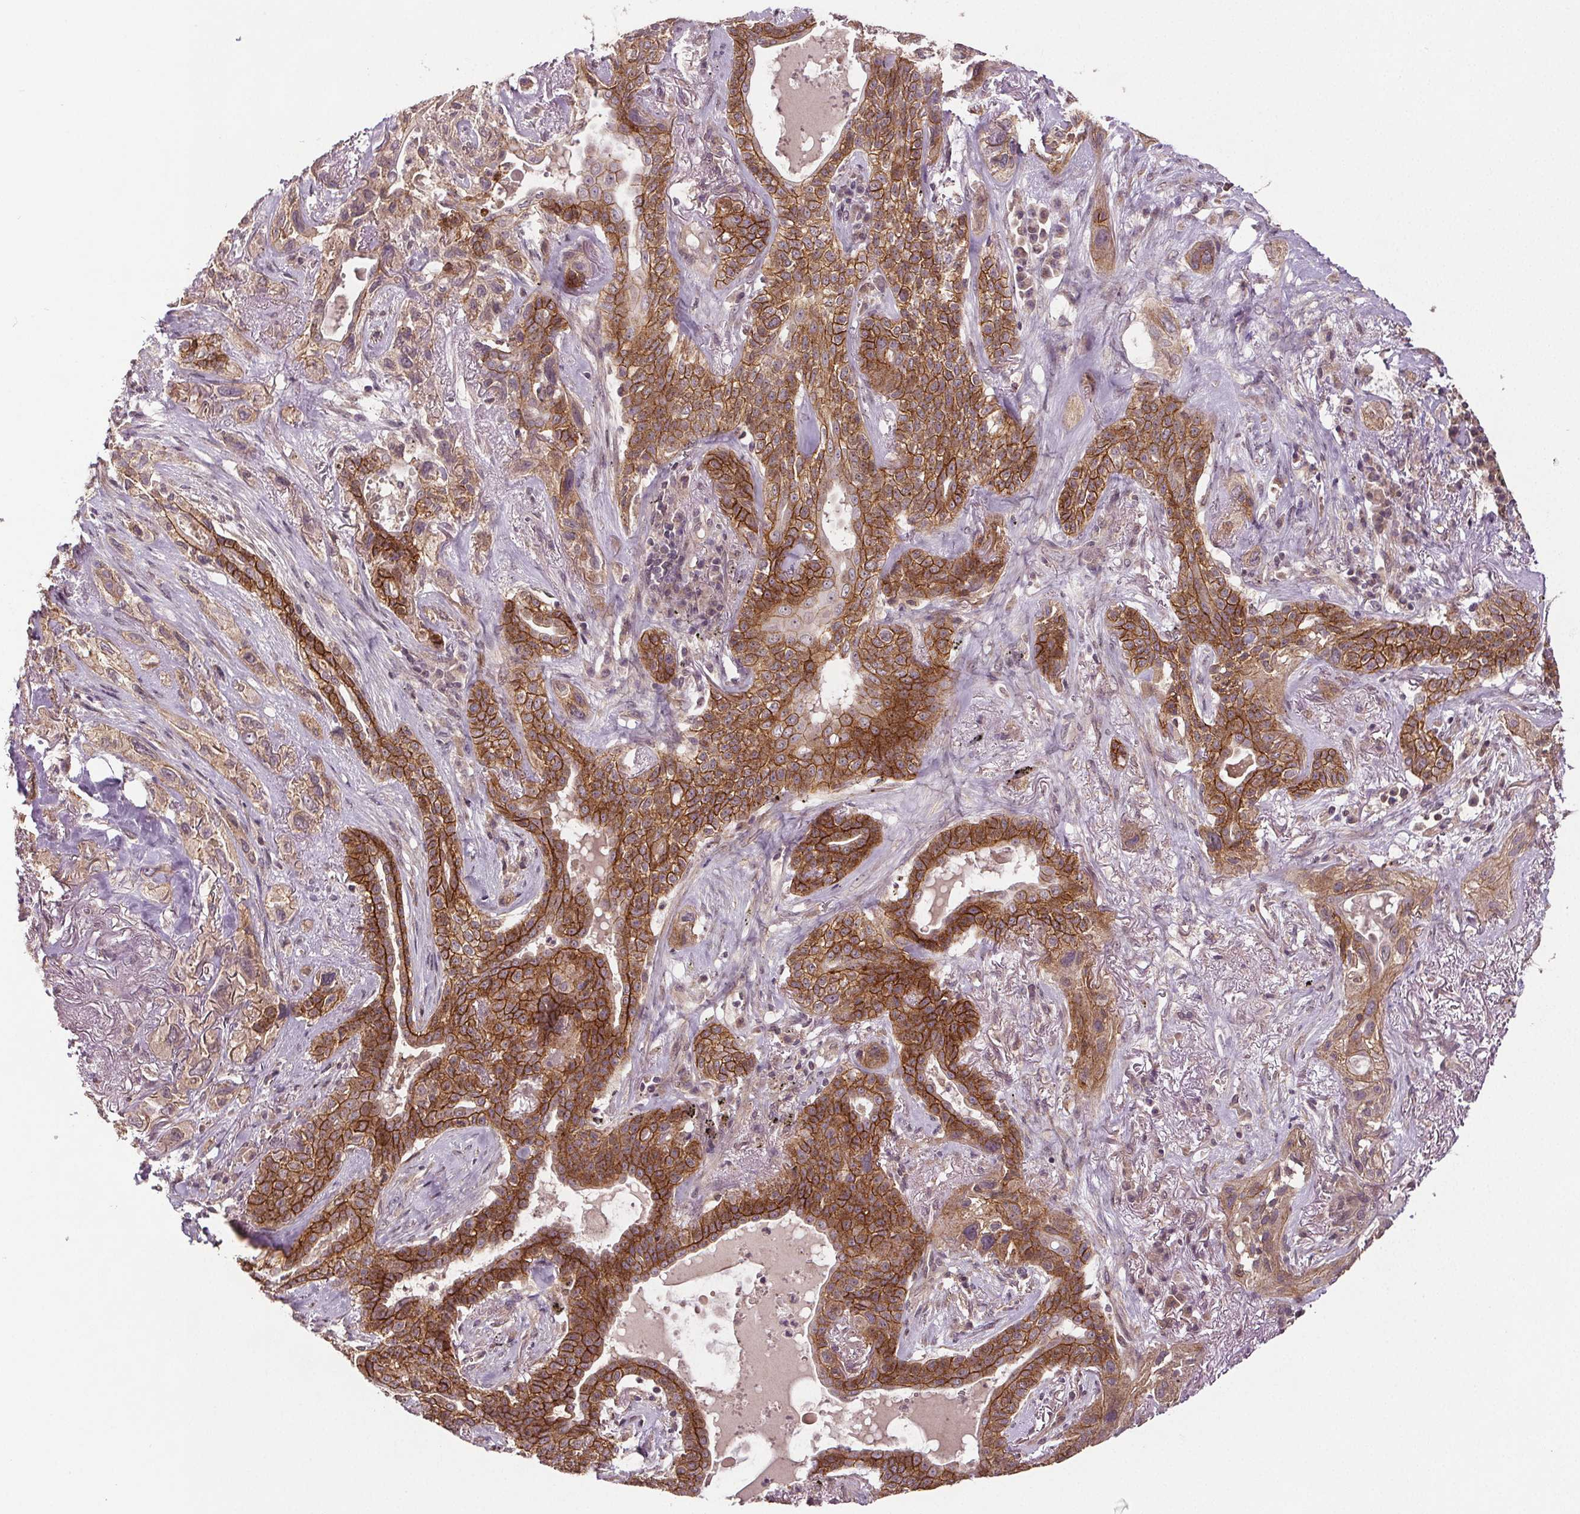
{"staining": {"intensity": "moderate", "quantity": ">75%", "location": "cytoplasmic/membranous"}, "tissue": "lung cancer", "cell_type": "Tumor cells", "image_type": "cancer", "snomed": [{"axis": "morphology", "description": "Squamous cell carcinoma, NOS"}, {"axis": "topography", "description": "Lung"}], "caption": "This micrograph shows immunohistochemistry staining of lung squamous cell carcinoma, with medium moderate cytoplasmic/membranous positivity in about >75% of tumor cells.", "gene": "EPHB3", "patient": {"sex": "female", "age": 70}}